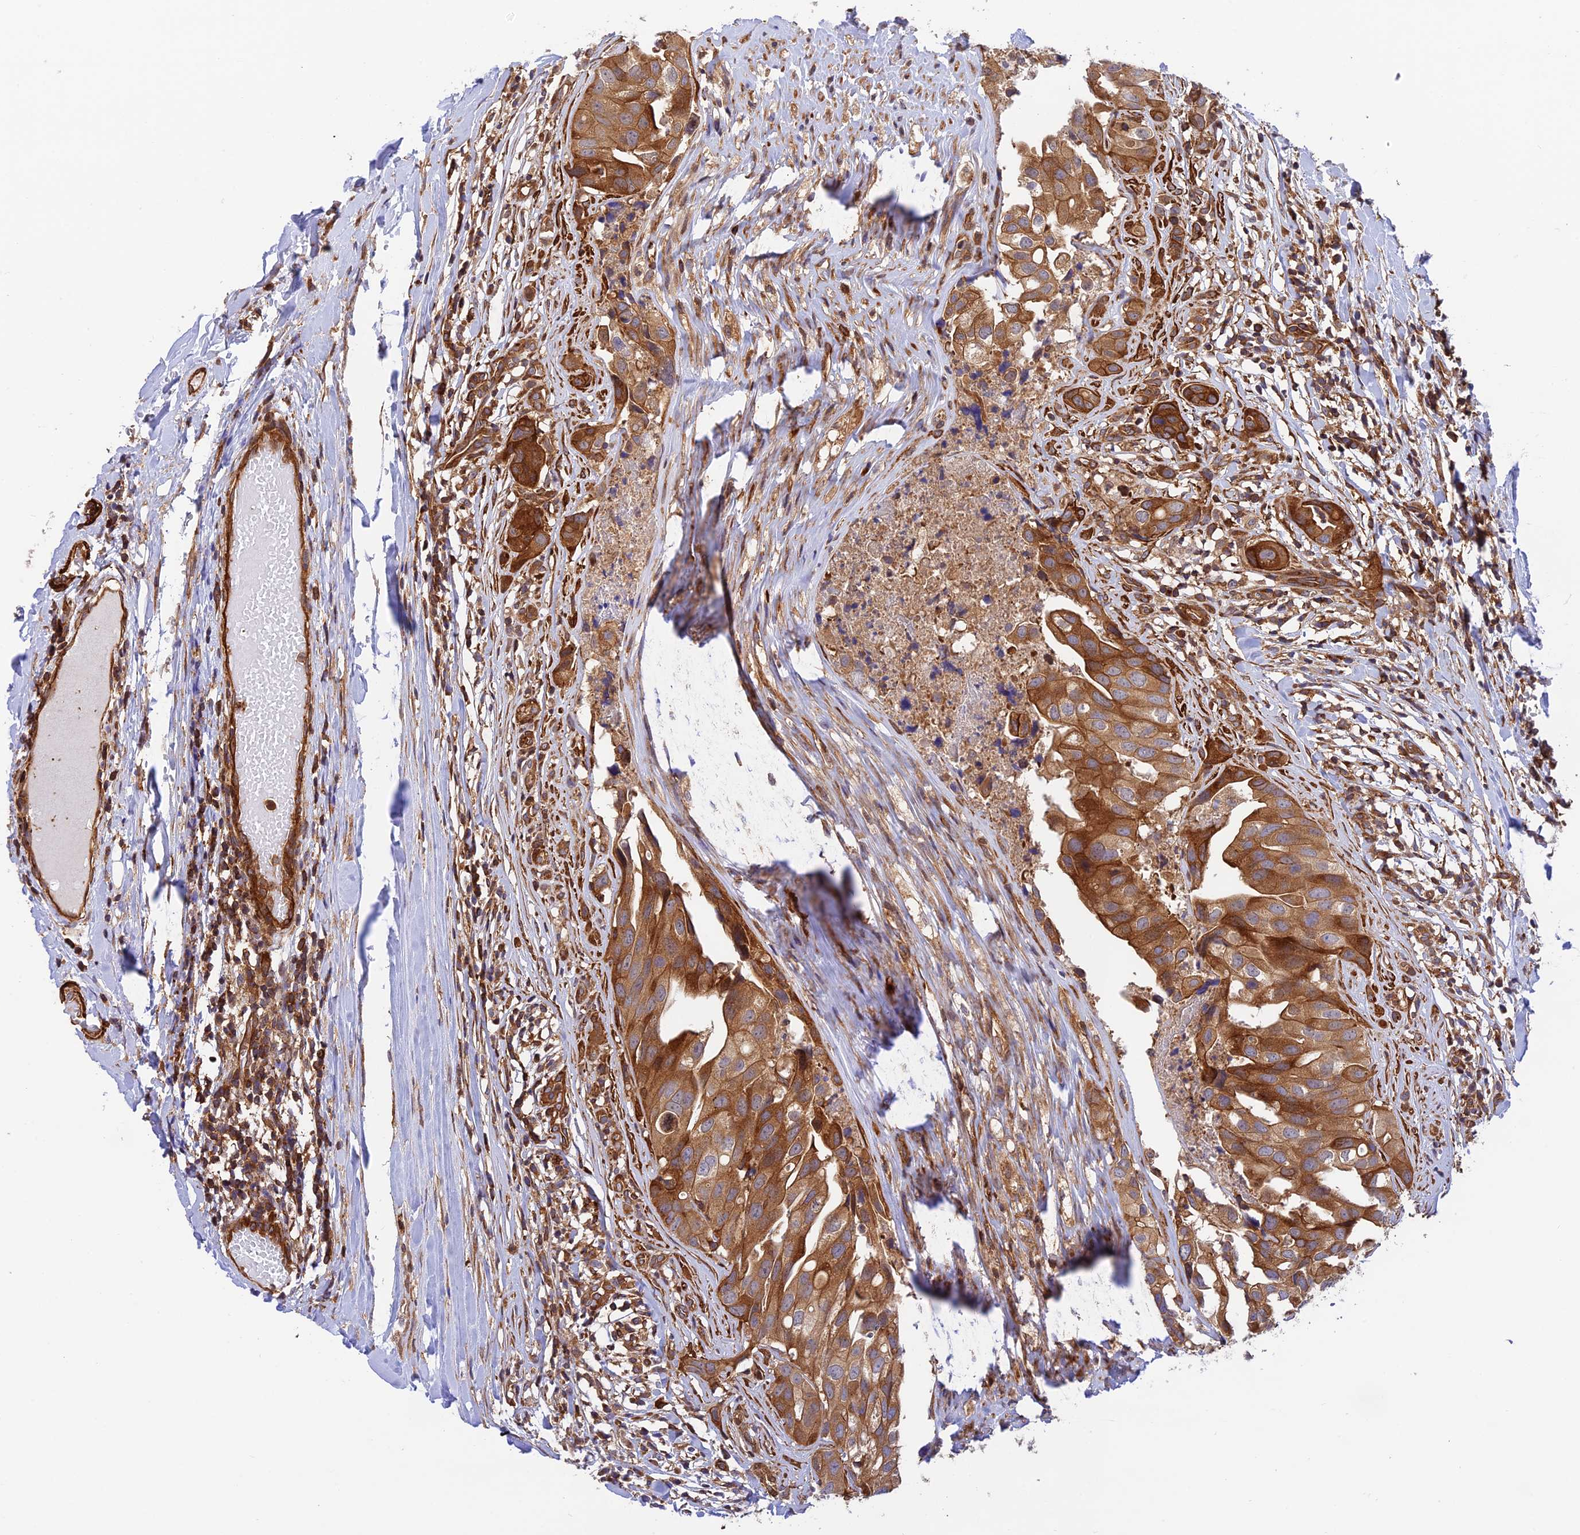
{"staining": {"intensity": "strong", "quantity": ">75%", "location": "cytoplasmic/membranous"}, "tissue": "head and neck cancer", "cell_type": "Tumor cells", "image_type": "cancer", "snomed": [{"axis": "morphology", "description": "Adenocarcinoma, NOS"}, {"axis": "morphology", "description": "Adenocarcinoma, metastatic, NOS"}, {"axis": "topography", "description": "Head-Neck"}], "caption": "Immunohistochemistry (IHC) photomicrograph of neoplastic tissue: human head and neck cancer (adenocarcinoma) stained using immunohistochemistry demonstrates high levels of strong protein expression localized specifically in the cytoplasmic/membranous of tumor cells, appearing as a cytoplasmic/membranous brown color.", "gene": "EVI5L", "patient": {"sex": "male", "age": 75}}